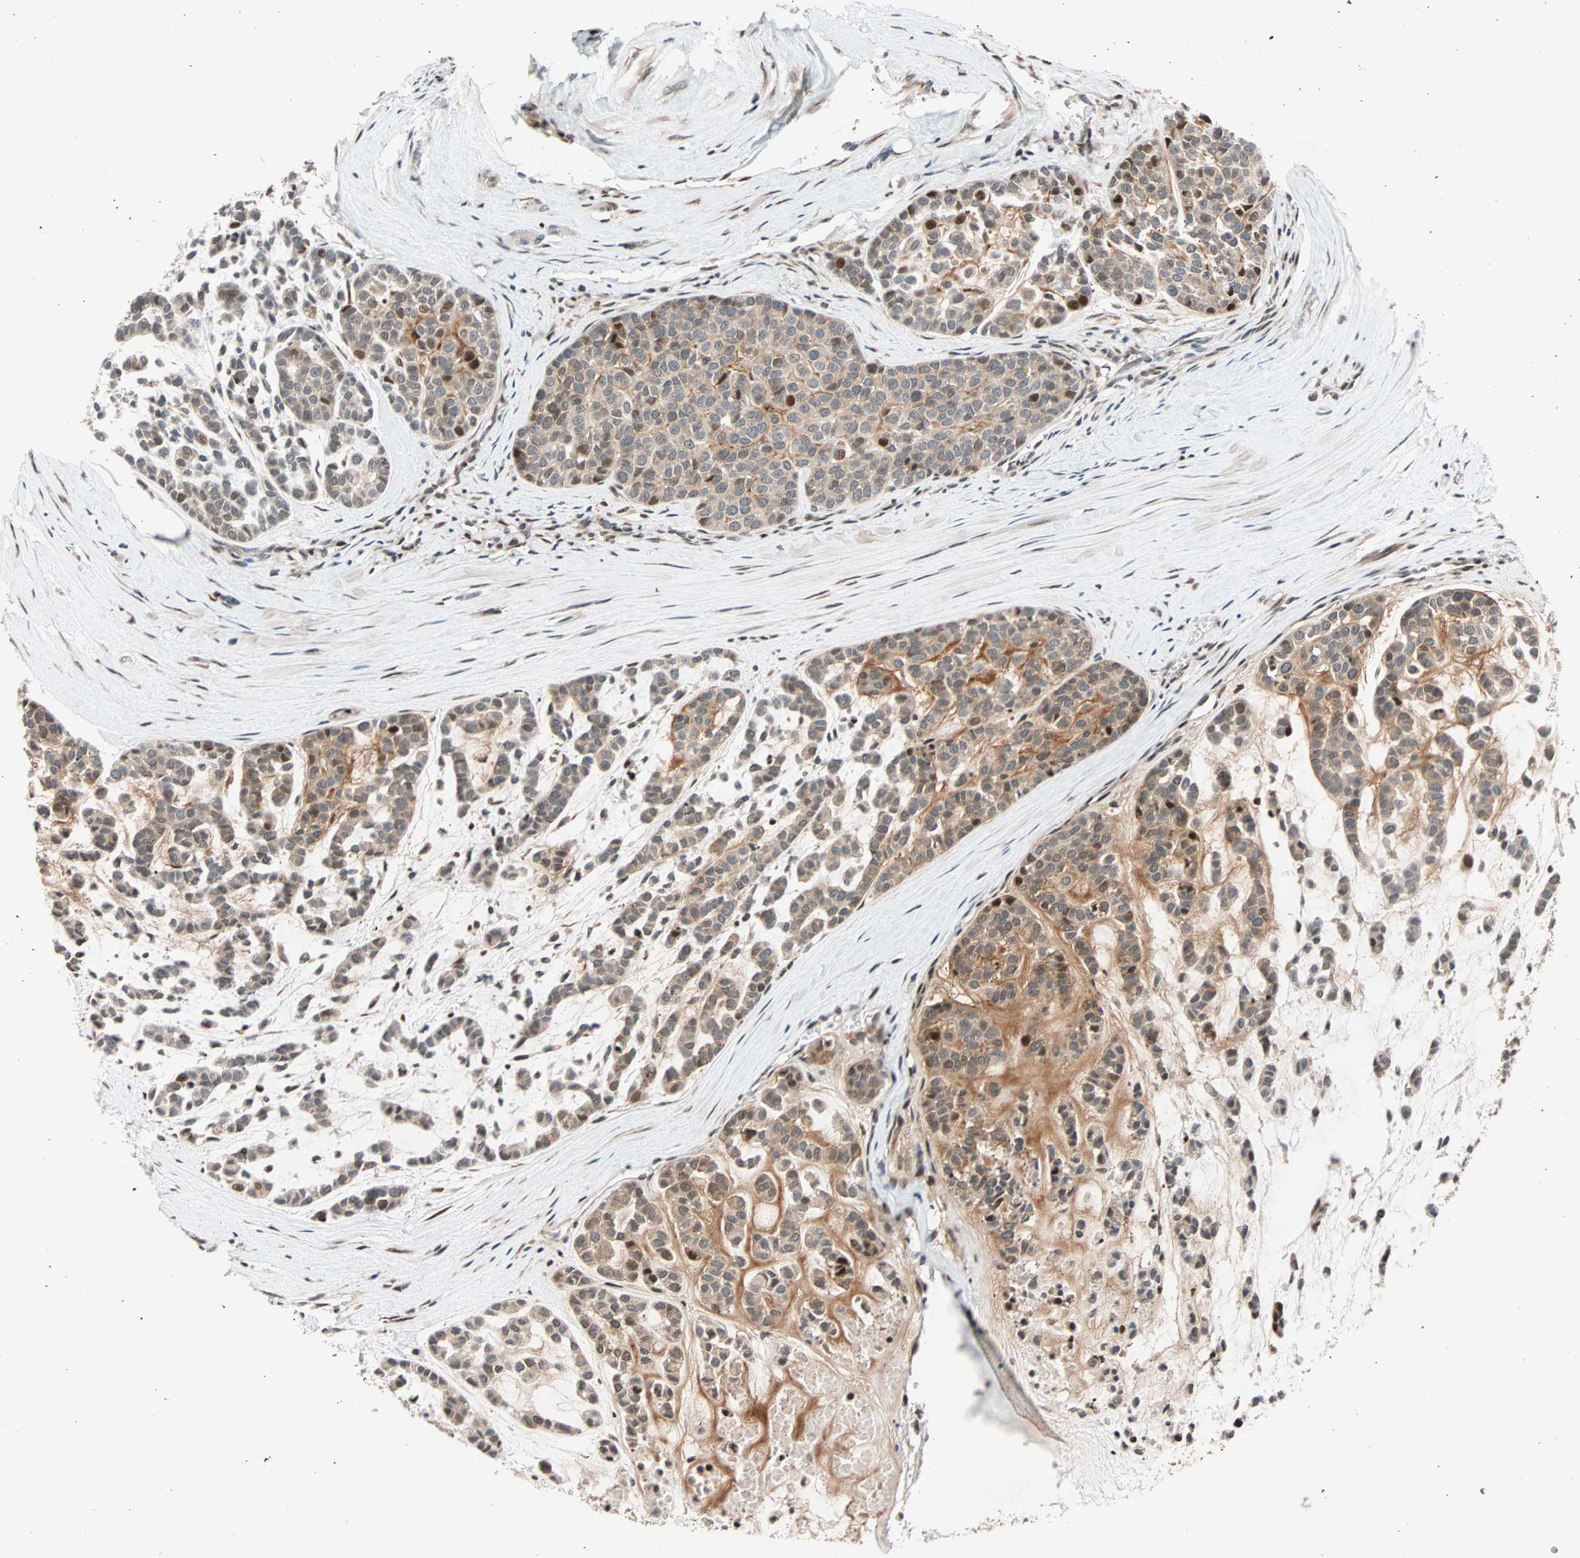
{"staining": {"intensity": "moderate", "quantity": "25%-75%", "location": "cytoplasmic/membranous,nuclear"}, "tissue": "head and neck cancer", "cell_type": "Tumor cells", "image_type": "cancer", "snomed": [{"axis": "morphology", "description": "Adenocarcinoma, NOS"}, {"axis": "morphology", "description": "Adenoma, NOS"}, {"axis": "topography", "description": "Head-Neck"}], "caption": "High-power microscopy captured an IHC micrograph of adenocarcinoma (head and neck), revealing moderate cytoplasmic/membranous and nuclear expression in about 25%-75% of tumor cells. (brown staining indicates protein expression, while blue staining denotes nuclei).", "gene": "HECW1", "patient": {"sex": "female", "age": 55}}